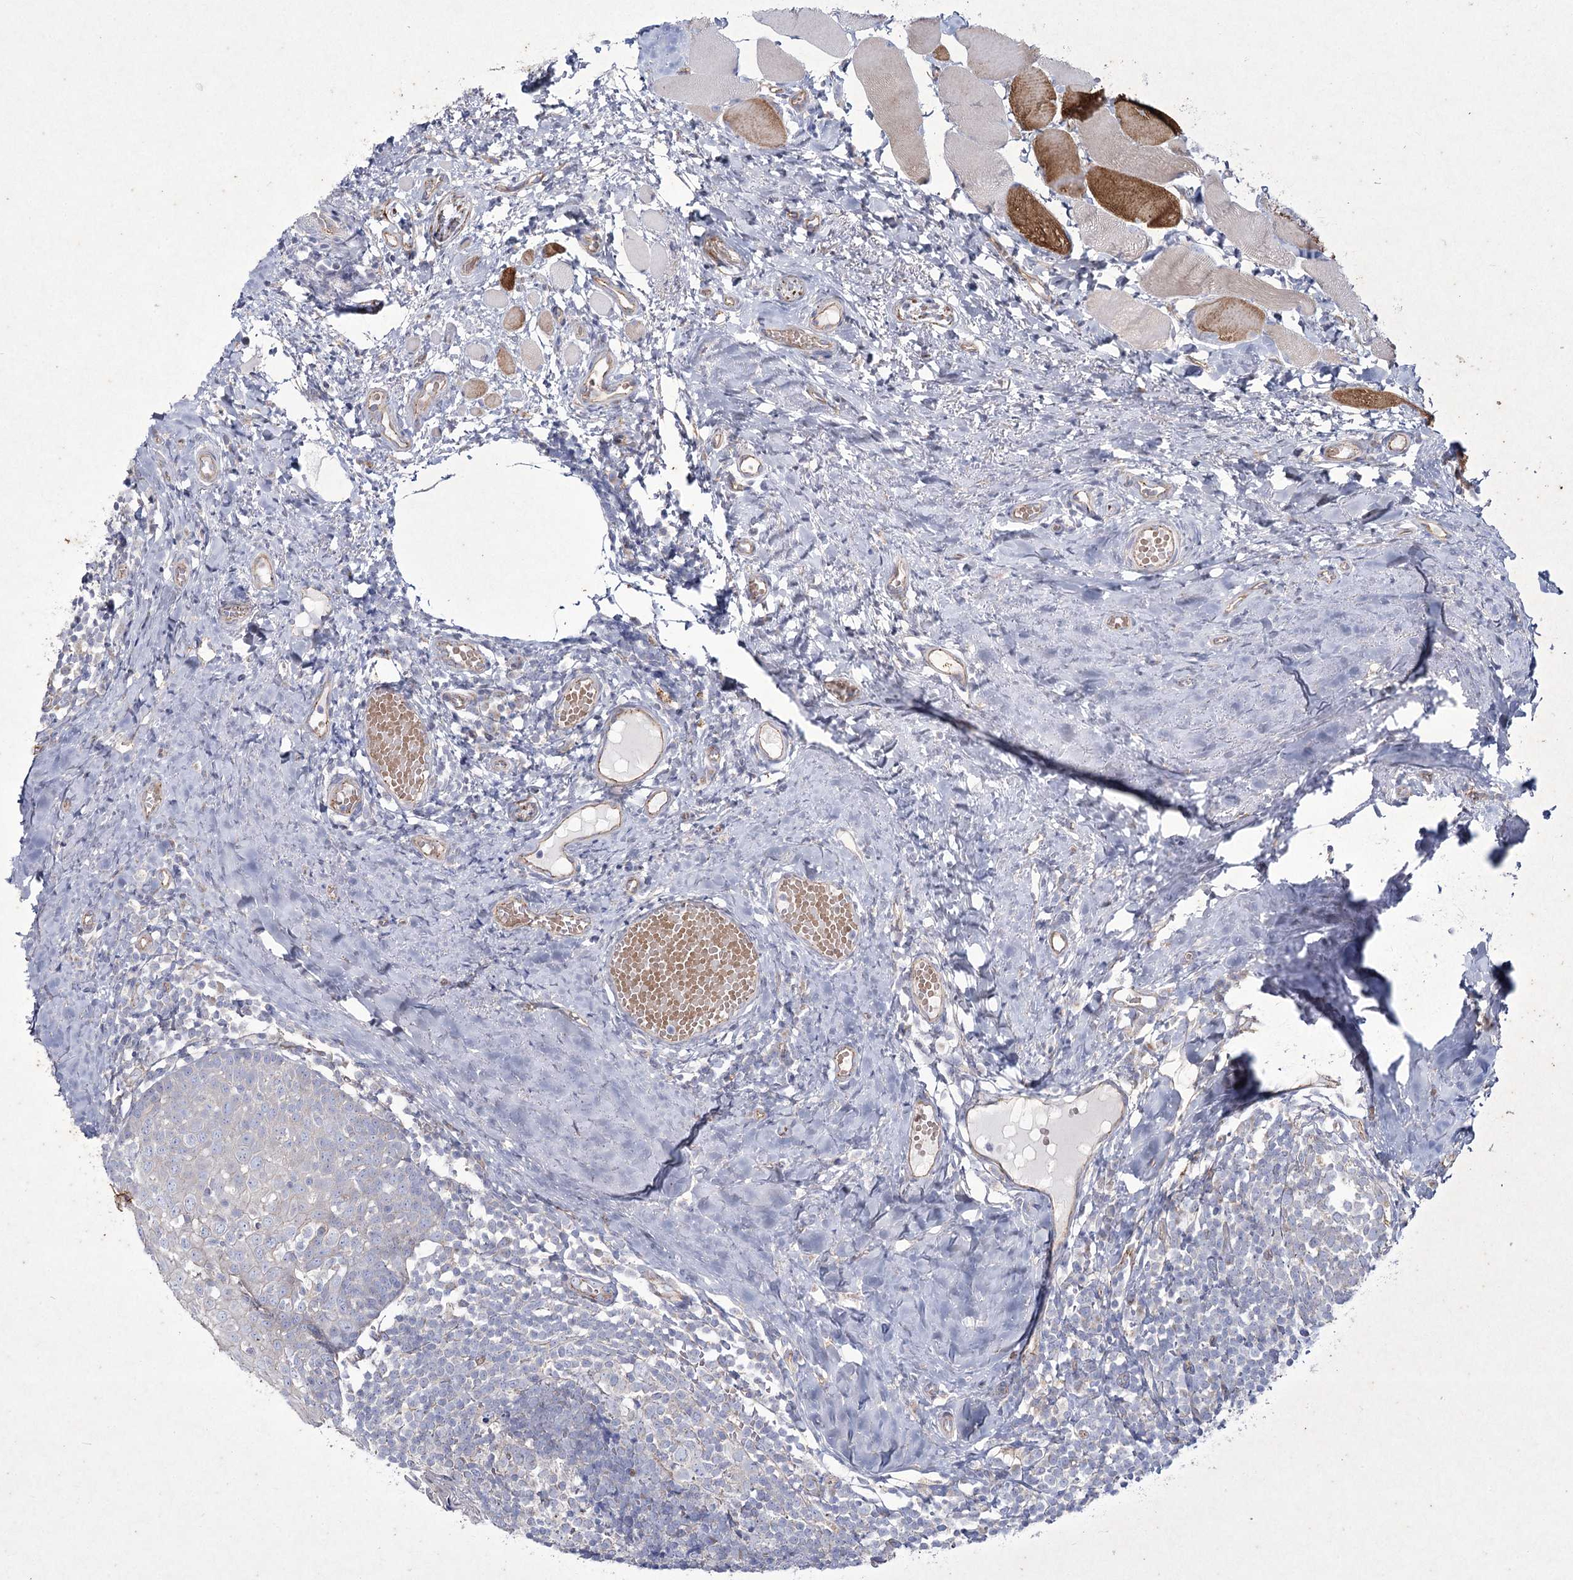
{"staining": {"intensity": "negative", "quantity": "none", "location": "none"}, "tissue": "tonsil", "cell_type": "Germinal center cells", "image_type": "normal", "snomed": [{"axis": "morphology", "description": "Normal tissue, NOS"}, {"axis": "topography", "description": "Tonsil"}], "caption": "This is an immunohistochemistry photomicrograph of unremarkable human tonsil. There is no positivity in germinal center cells.", "gene": "LDLRAD3", "patient": {"sex": "female", "age": 19}}